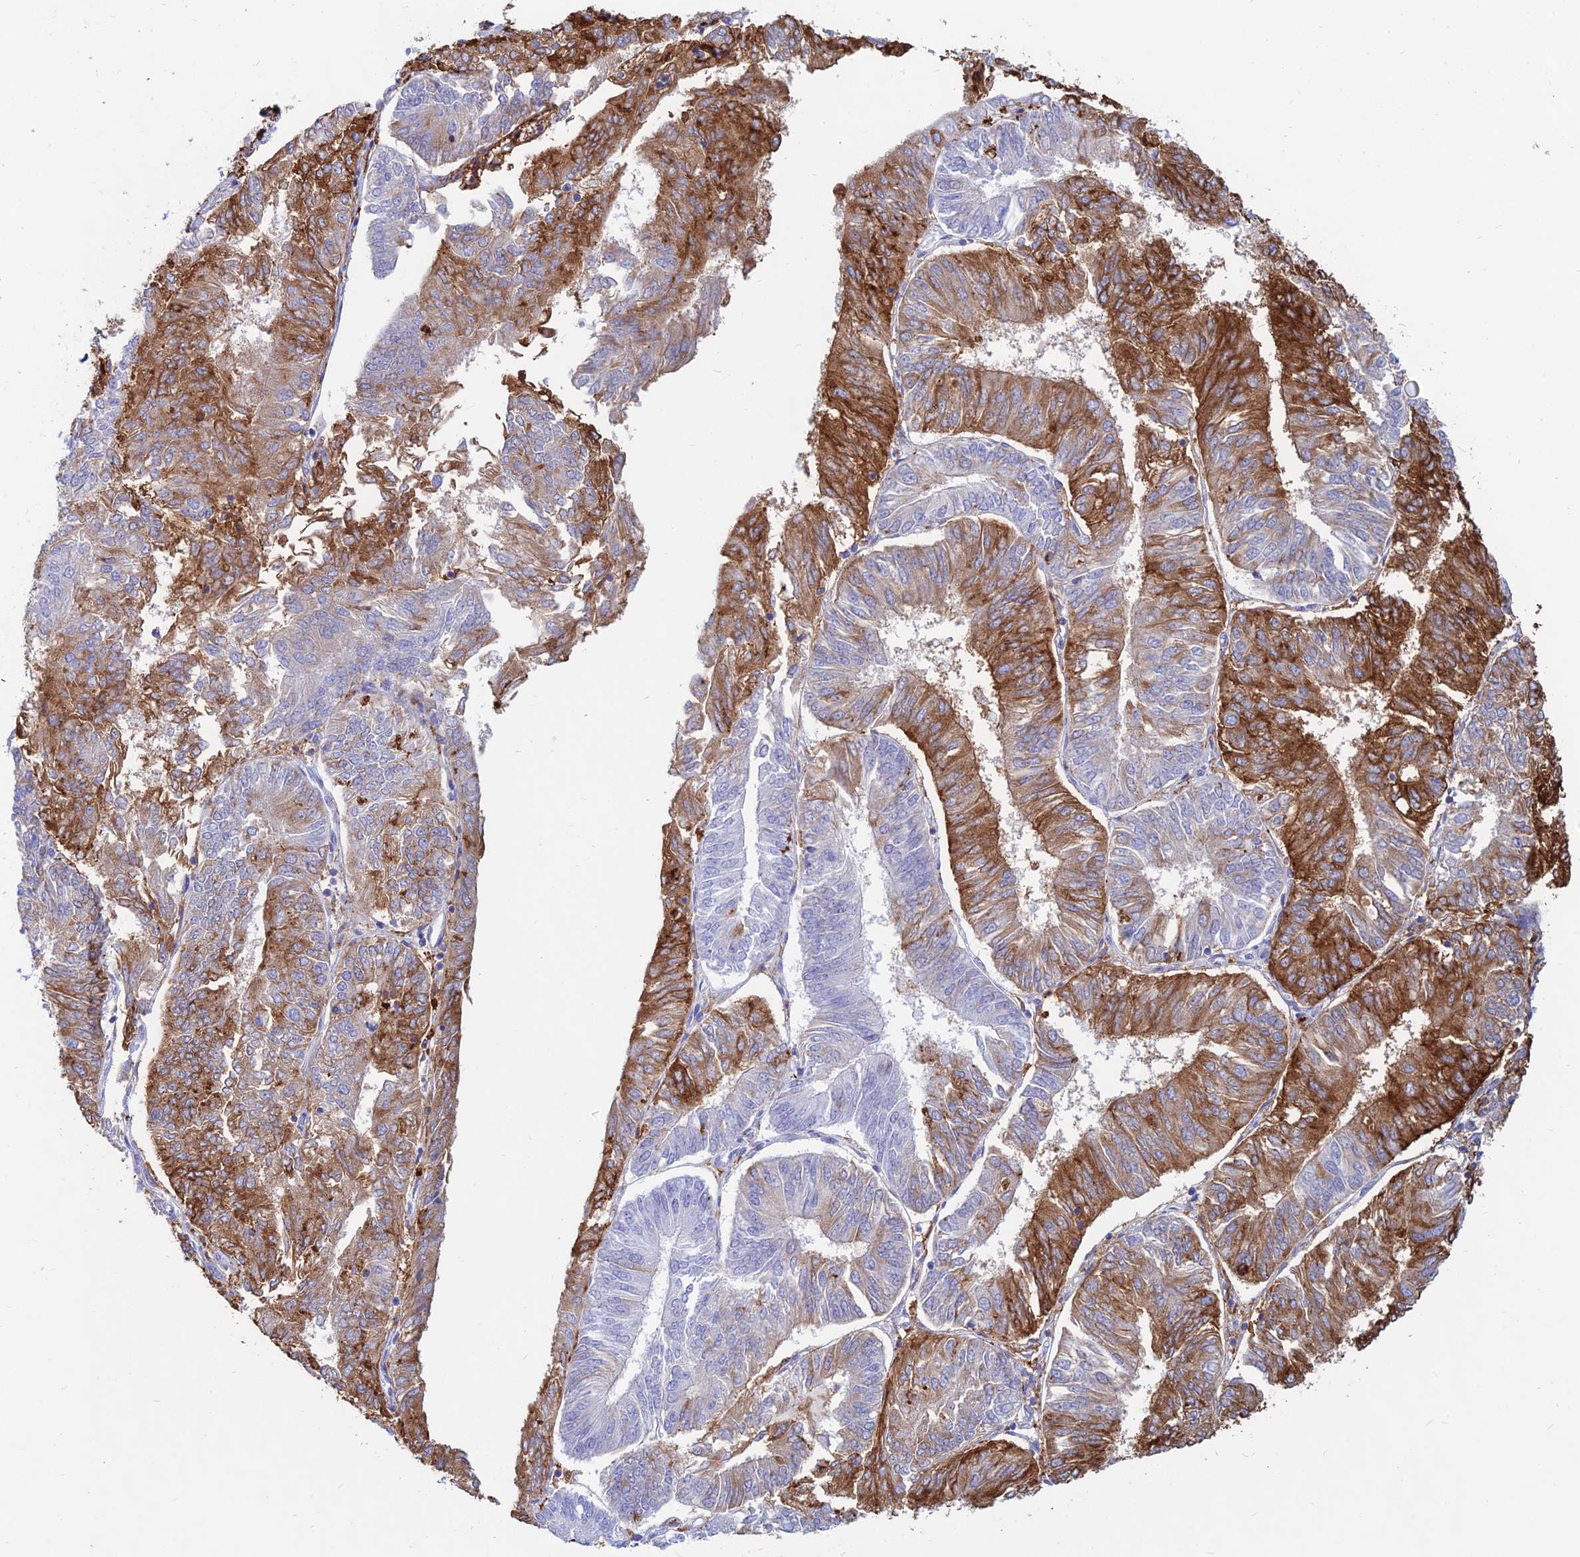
{"staining": {"intensity": "strong", "quantity": "25%-75%", "location": "cytoplasmic/membranous"}, "tissue": "endometrial cancer", "cell_type": "Tumor cells", "image_type": "cancer", "snomed": [{"axis": "morphology", "description": "Adenocarcinoma, NOS"}, {"axis": "topography", "description": "Endometrium"}], "caption": "Endometrial cancer (adenocarcinoma) tissue shows strong cytoplasmic/membranous positivity in about 25%-75% of tumor cells, visualized by immunohistochemistry. (DAB (3,3'-diaminobenzidine) = brown stain, brightfield microscopy at high magnification).", "gene": "HLA-DRB1", "patient": {"sex": "female", "age": 58}}